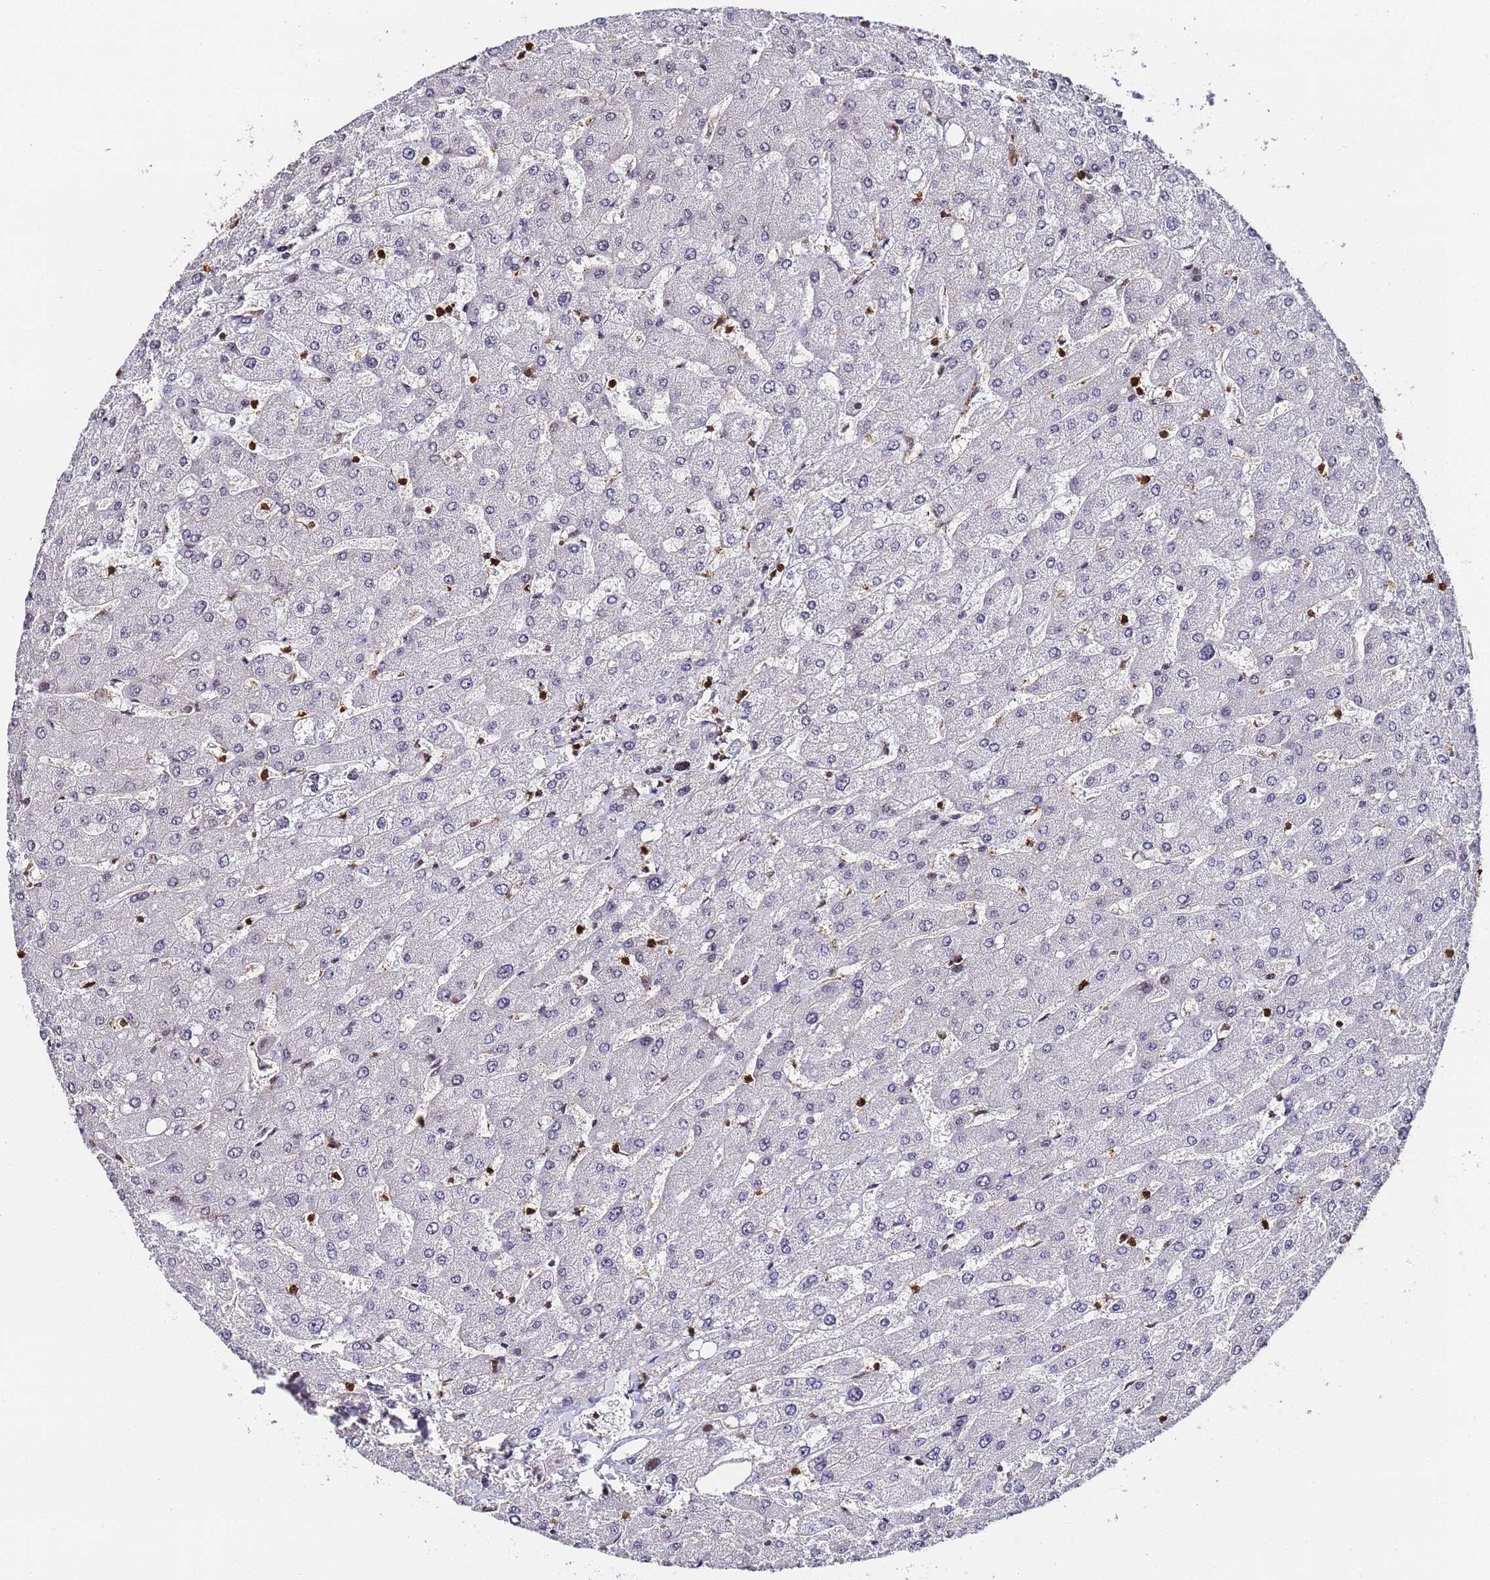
{"staining": {"intensity": "negative", "quantity": "none", "location": "none"}, "tissue": "liver", "cell_type": "Cholangiocytes", "image_type": "normal", "snomed": [{"axis": "morphology", "description": "Normal tissue, NOS"}, {"axis": "topography", "description": "Liver"}], "caption": "This is an immunohistochemistry (IHC) photomicrograph of normal human liver. There is no staining in cholangiocytes.", "gene": "PPP4C", "patient": {"sex": "male", "age": 55}}